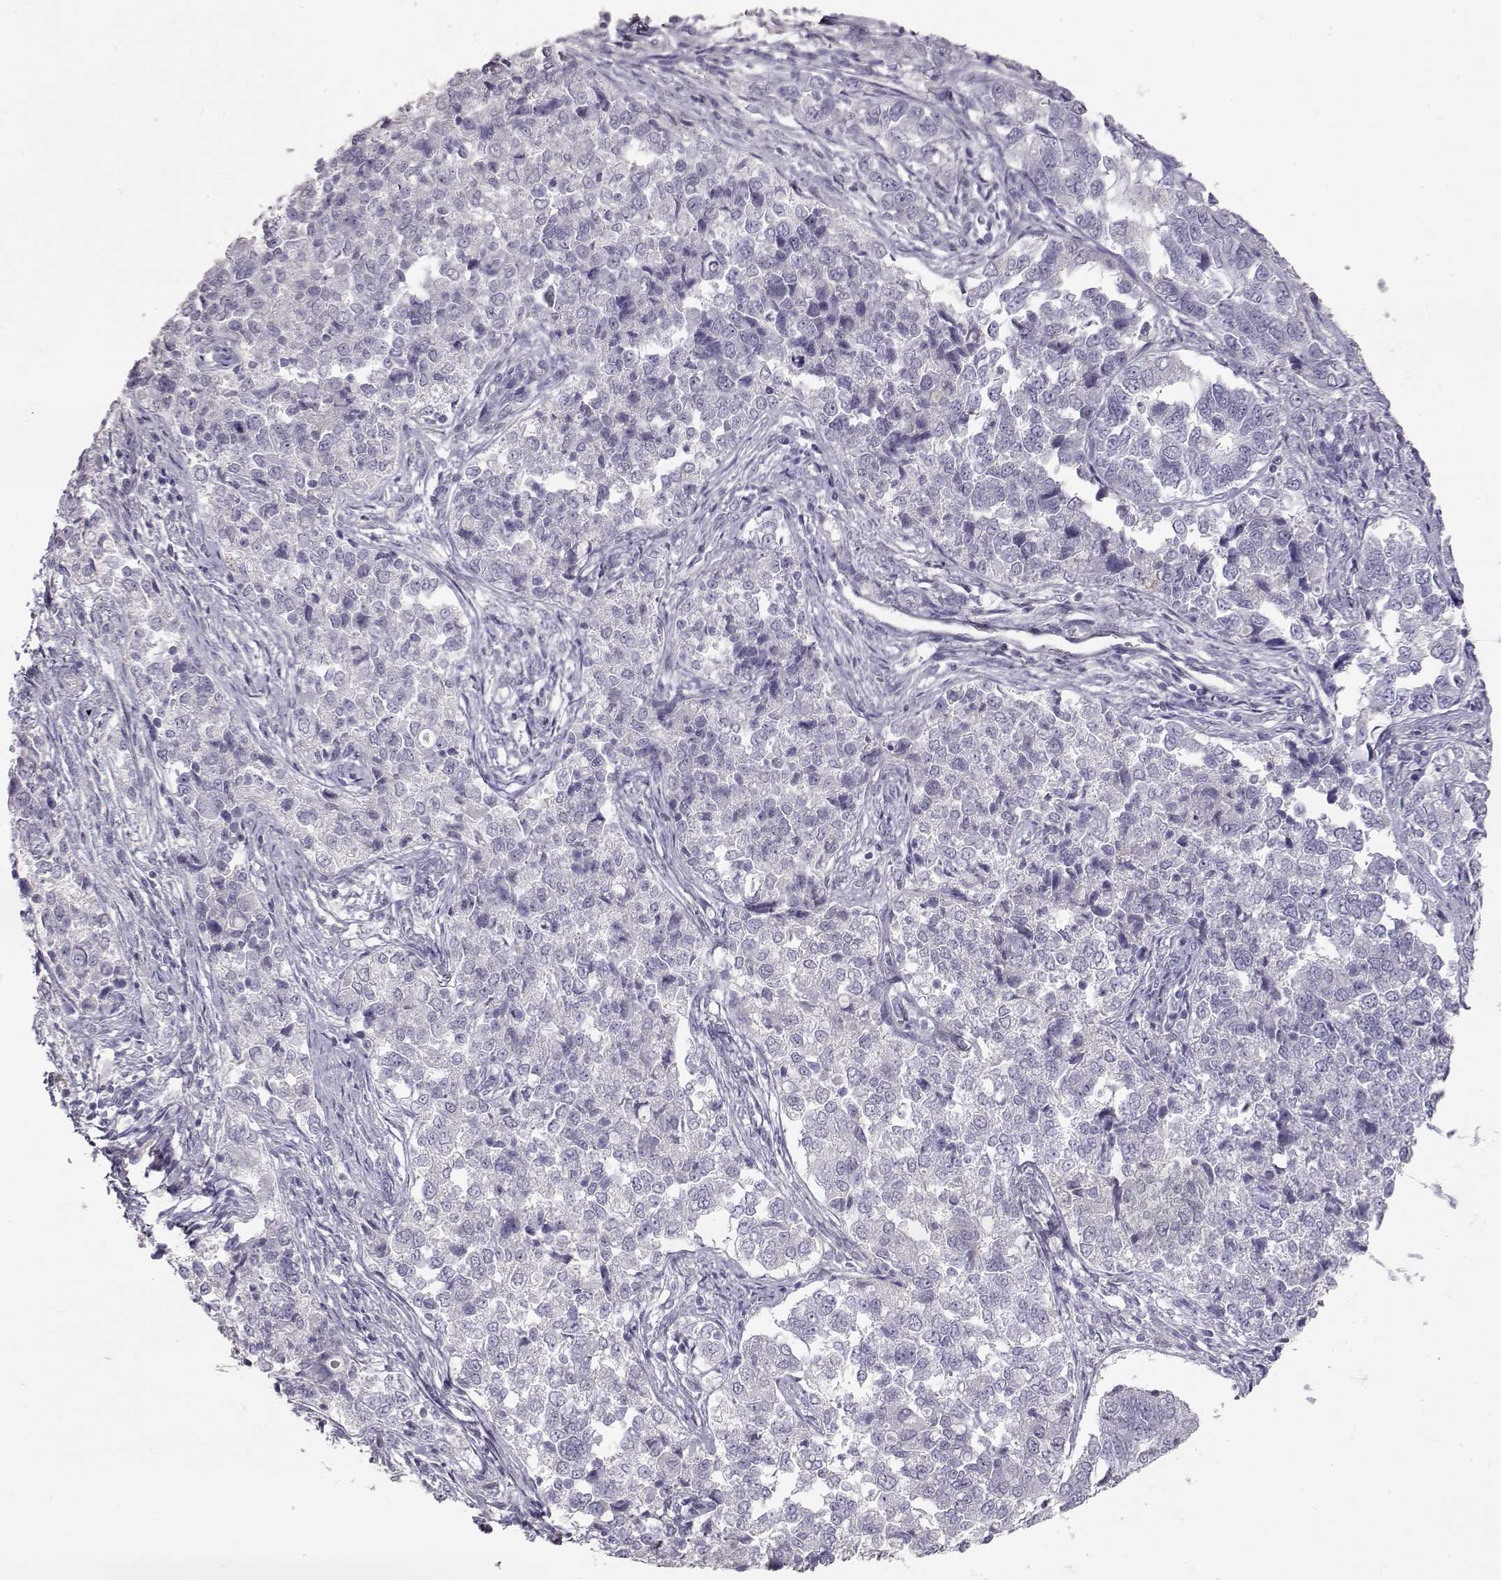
{"staining": {"intensity": "negative", "quantity": "none", "location": "none"}, "tissue": "endometrial cancer", "cell_type": "Tumor cells", "image_type": "cancer", "snomed": [{"axis": "morphology", "description": "Adenocarcinoma, NOS"}, {"axis": "topography", "description": "Endometrium"}], "caption": "Tumor cells are negative for protein expression in human endometrial cancer (adenocarcinoma). Nuclei are stained in blue.", "gene": "SLC18A1", "patient": {"sex": "female", "age": 43}}